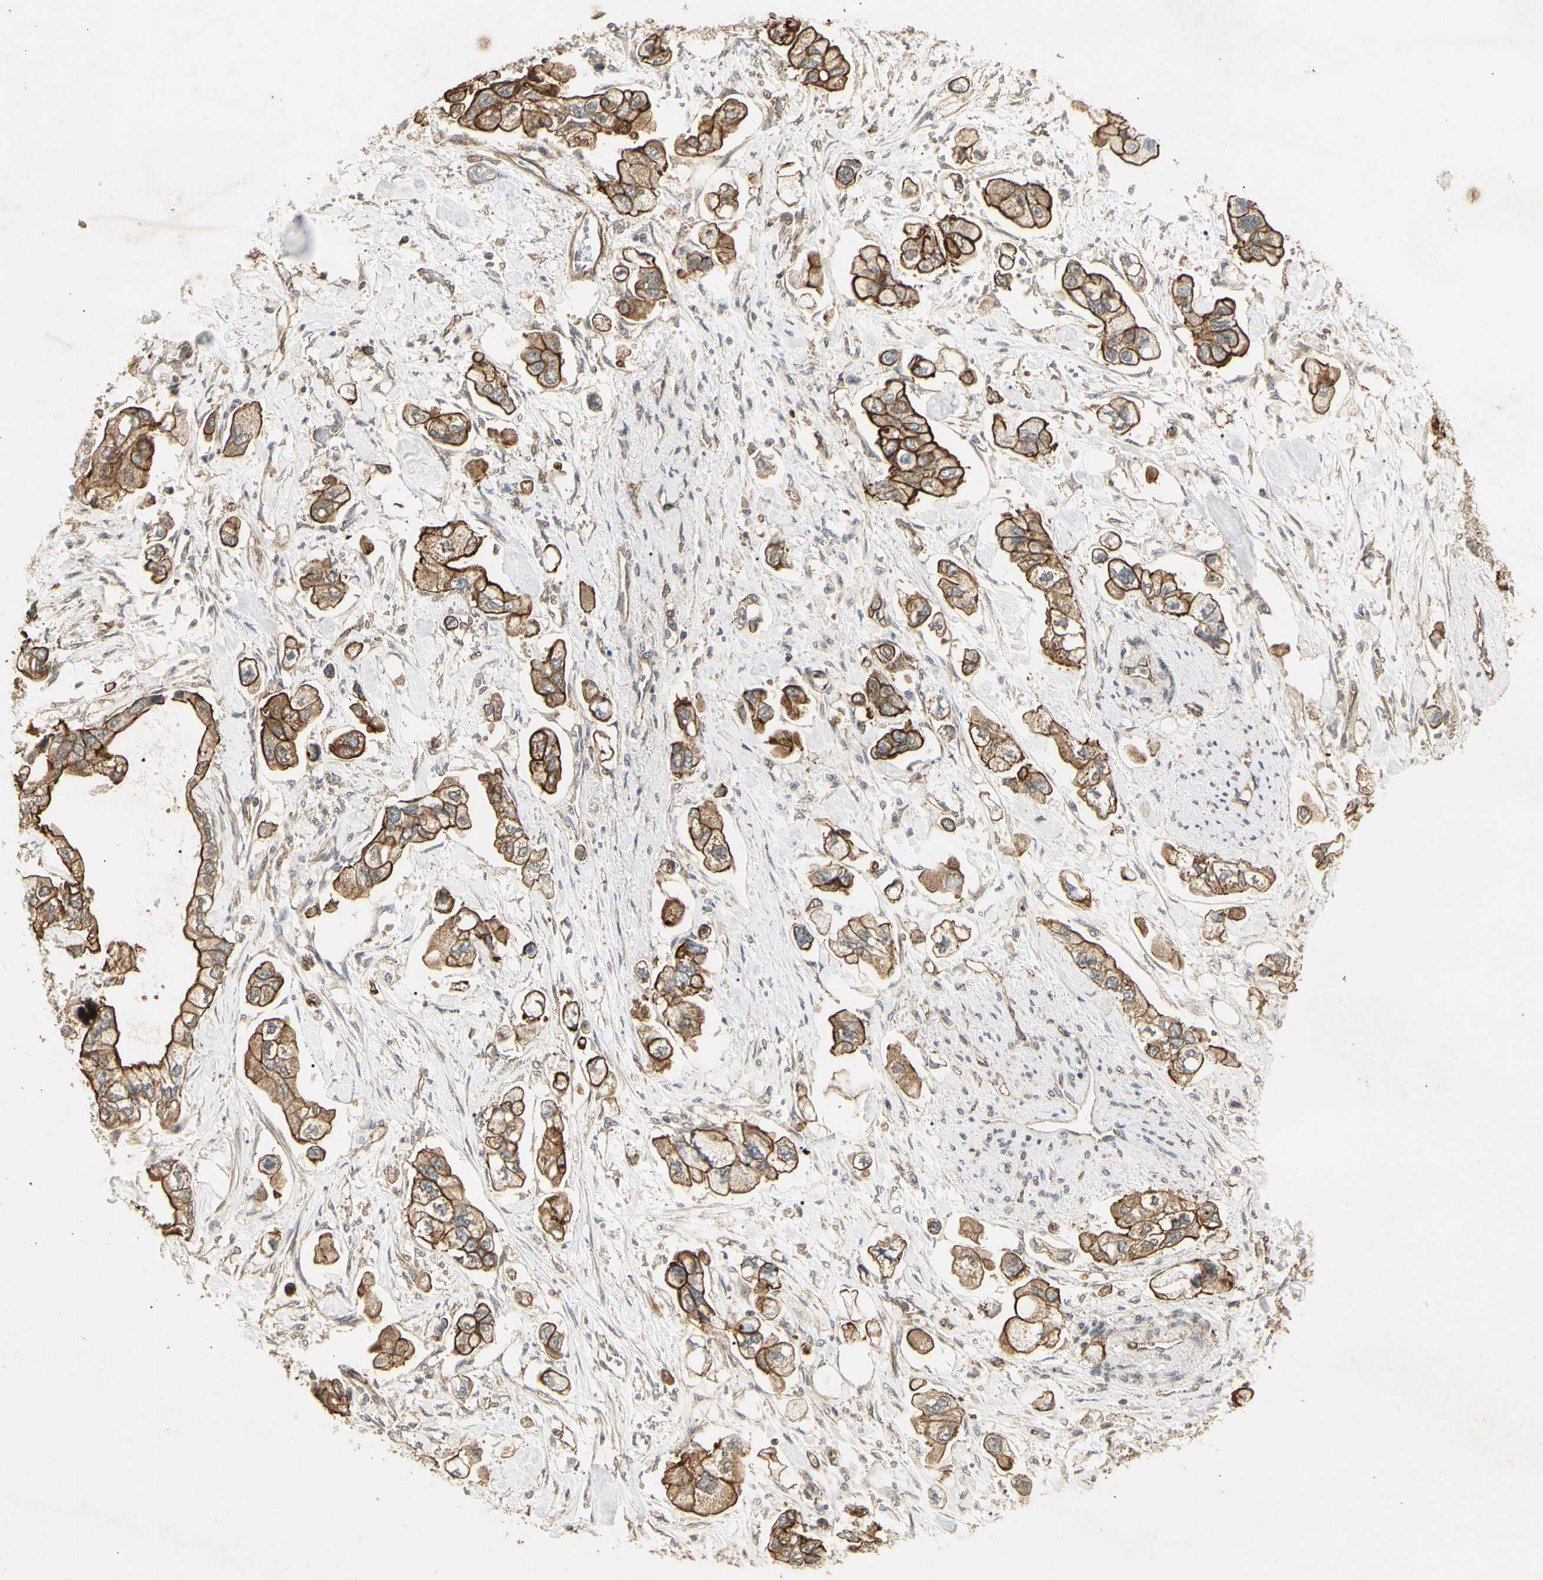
{"staining": {"intensity": "strong", "quantity": ">75%", "location": "cytoplasmic/membranous"}, "tissue": "stomach cancer", "cell_type": "Tumor cells", "image_type": "cancer", "snomed": [{"axis": "morphology", "description": "Adenocarcinoma, NOS"}, {"axis": "topography", "description": "Stomach"}], "caption": "This is a photomicrograph of immunohistochemistry (IHC) staining of stomach cancer (adenocarcinoma), which shows strong expression in the cytoplasmic/membranous of tumor cells.", "gene": "RNF180", "patient": {"sex": "male", "age": 62}}